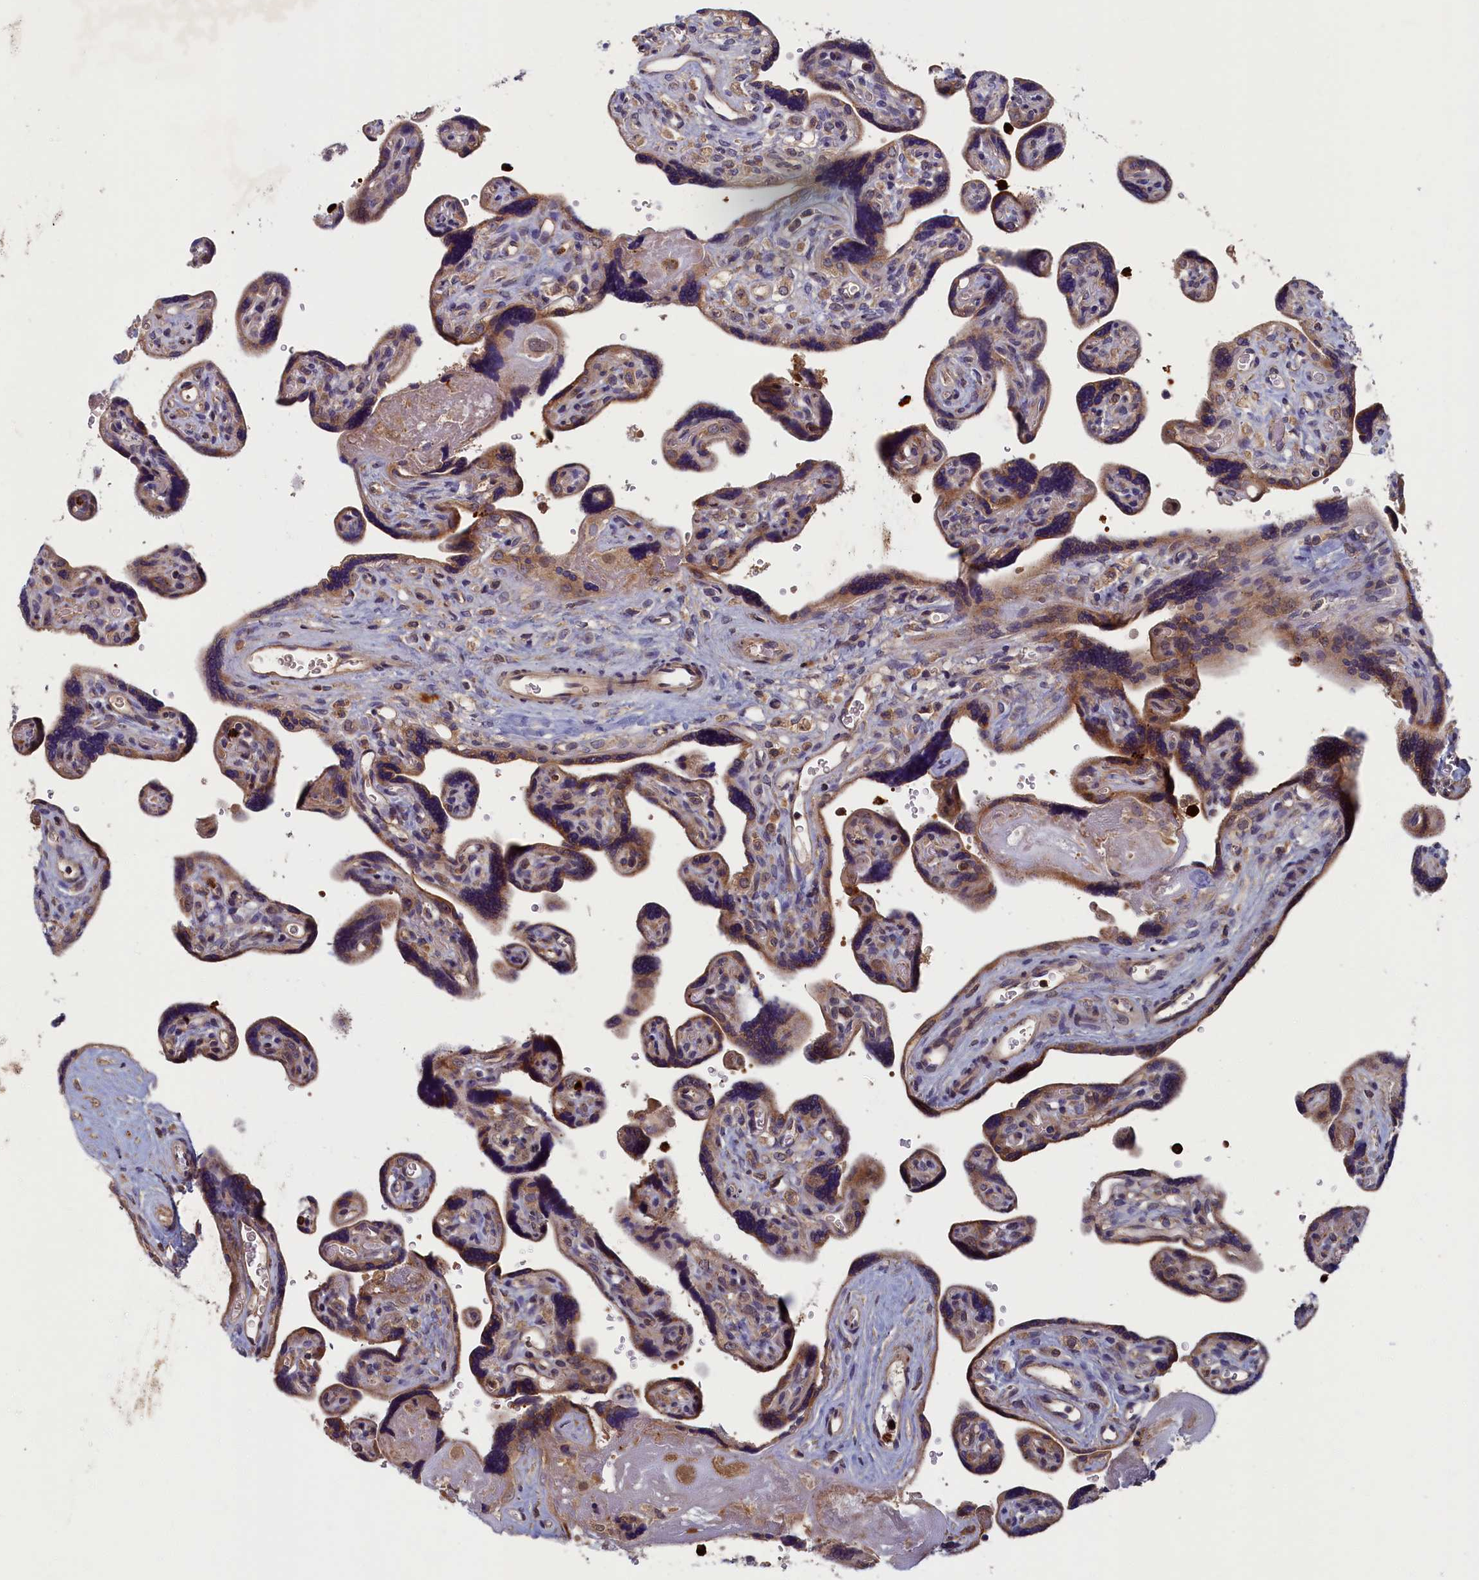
{"staining": {"intensity": "moderate", "quantity": ">75%", "location": "cytoplasmic/membranous"}, "tissue": "placenta", "cell_type": "Trophoblastic cells", "image_type": "normal", "snomed": [{"axis": "morphology", "description": "Normal tissue, NOS"}, {"axis": "topography", "description": "Placenta"}], "caption": "Brown immunohistochemical staining in unremarkable human placenta displays moderate cytoplasmic/membranous staining in about >75% of trophoblastic cells. (DAB = brown stain, brightfield microscopy at high magnification).", "gene": "TNK2", "patient": {"sex": "female", "age": 39}}